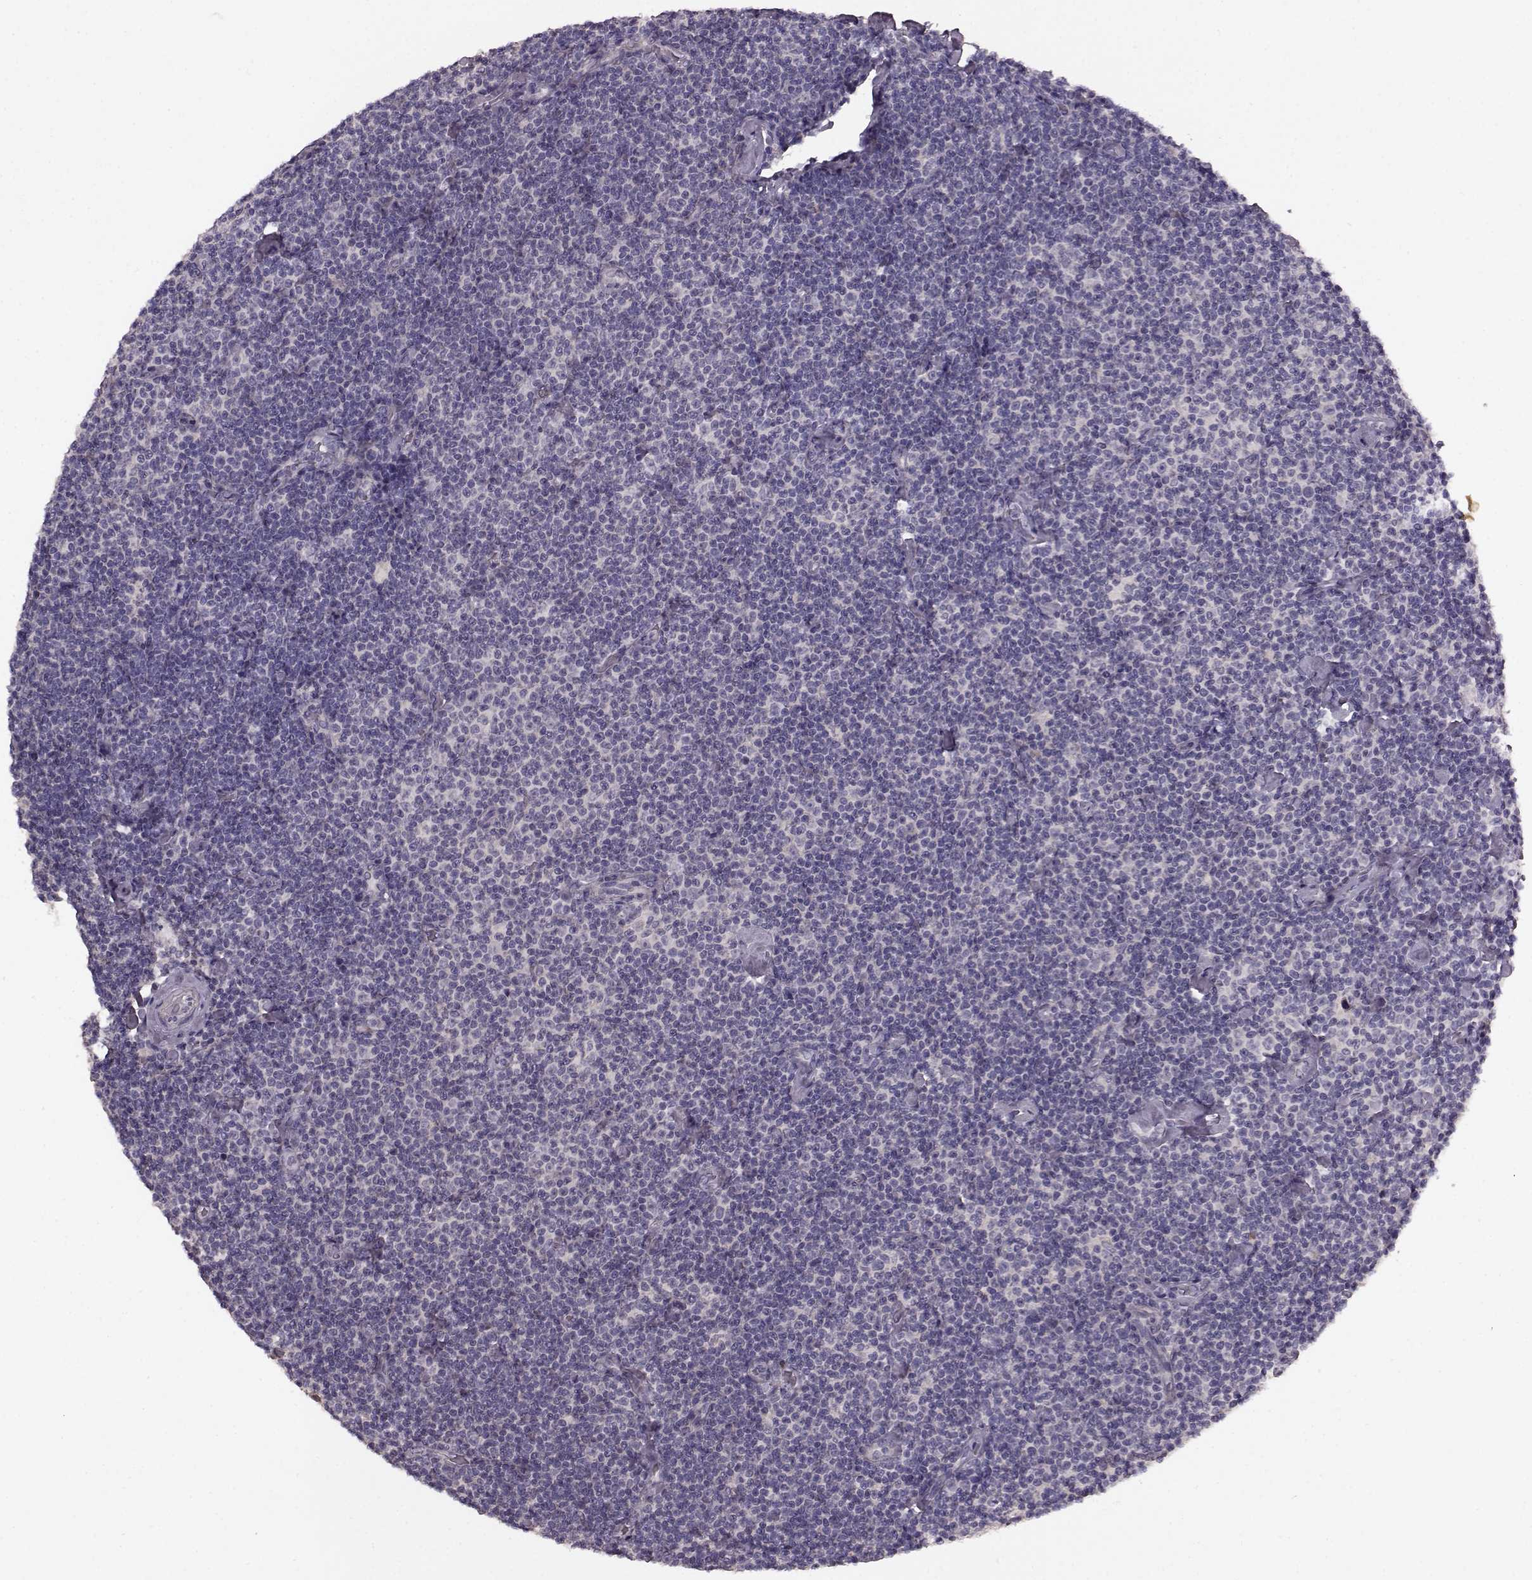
{"staining": {"intensity": "negative", "quantity": "none", "location": "none"}, "tissue": "lymphoma", "cell_type": "Tumor cells", "image_type": "cancer", "snomed": [{"axis": "morphology", "description": "Malignant lymphoma, non-Hodgkin's type, Low grade"}, {"axis": "topography", "description": "Lymph node"}], "caption": "The histopathology image reveals no staining of tumor cells in lymphoma.", "gene": "SLC52A3", "patient": {"sex": "male", "age": 81}}